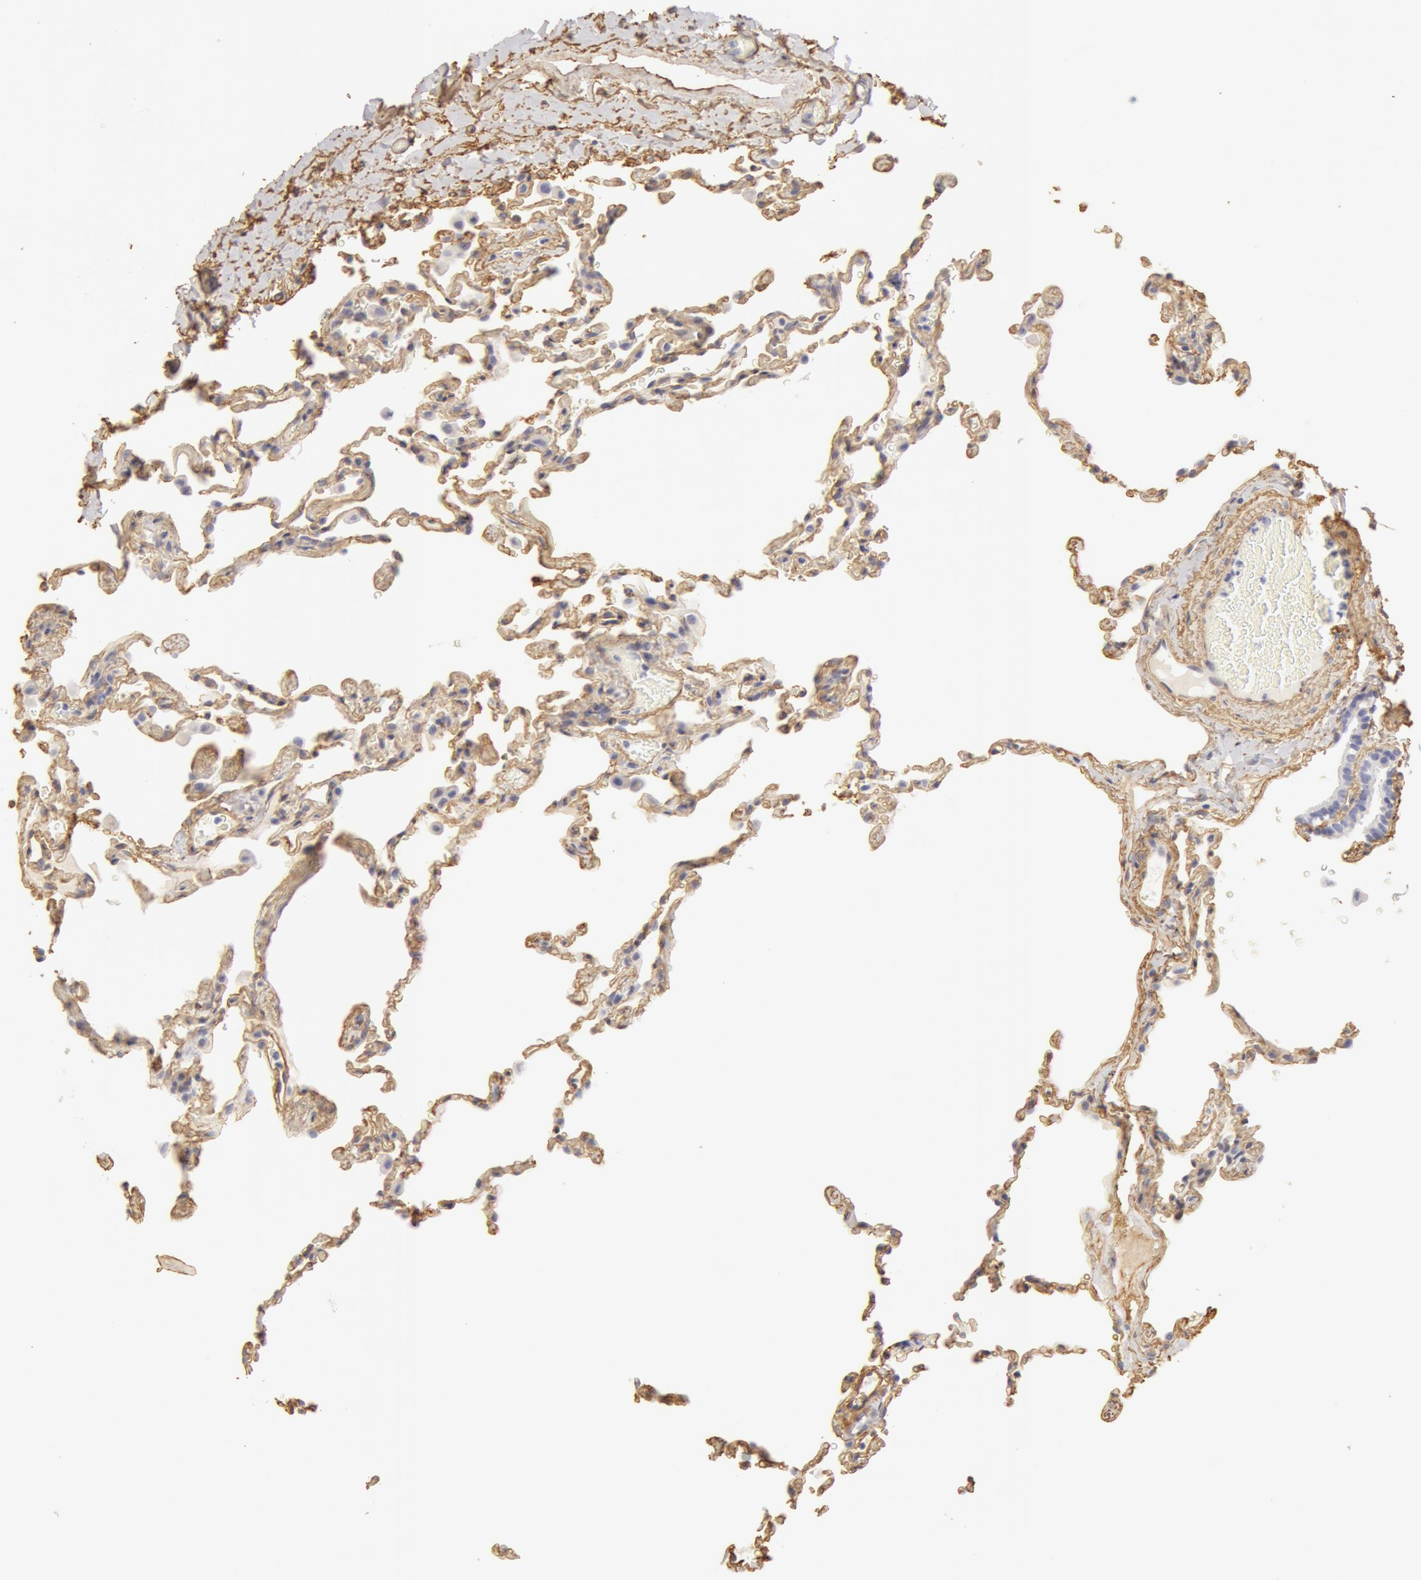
{"staining": {"intensity": "weak", "quantity": "25%-75%", "location": "cytoplasmic/membranous"}, "tissue": "lung", "cell_type": "Alveolar cells", "image_type": "normal", "snomed": [{"axis": "morphology", "description": "Normal tissue, NOS"}, {"axis": "topography", "description": "Lung"}], "caption": "Immunohistochemistry (IHC) (DAB) staining of benign human lung demonstrates weak cytoplasmic/membranous protein expression in approximately 25%-75% of alveolar cells.", "gene": "COL4A1", "patient": {"sex": "female", "age": 61}}